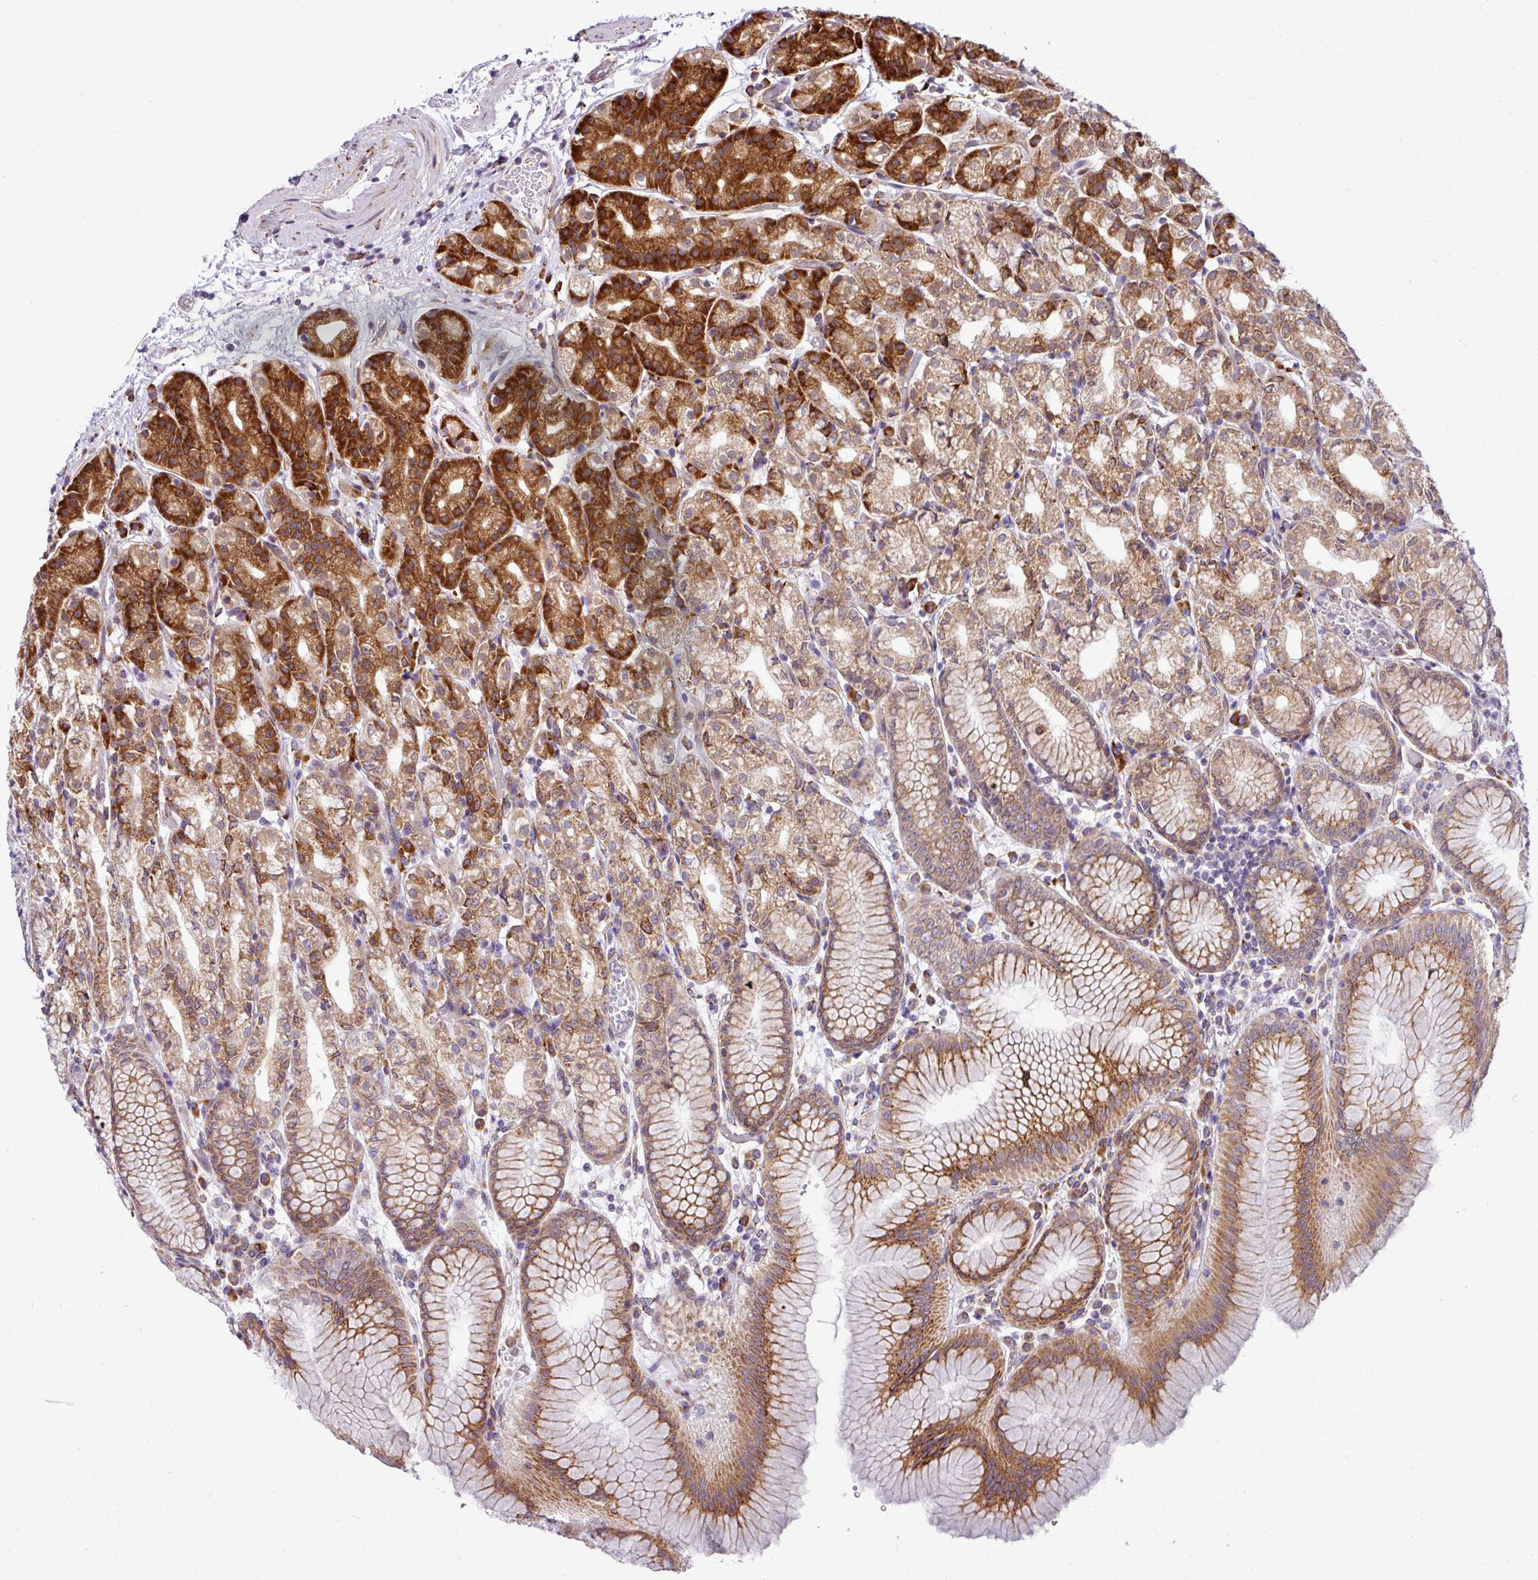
{"staining": {"intensity": "strong", "quantity": "25%-75%", "location": "cytoplasmic/membranous"}, "tissue": "stomach", "cell_type": "Glandular cells", "image_type": "normal", "snomed": [{"axis": "morphology", "description": "Normal tissue, NOS"}, {"axis": "topography", "description": "Stomach"}], "caption": "Approximately 25%-75% of glandular cells in normal stomach reveal strong cytoplasmic/membranous protein expression as visualized by brown immunohistochemical staining.", "gene": "CFAP97", "patient": {"sex": "female", "age": 57}}